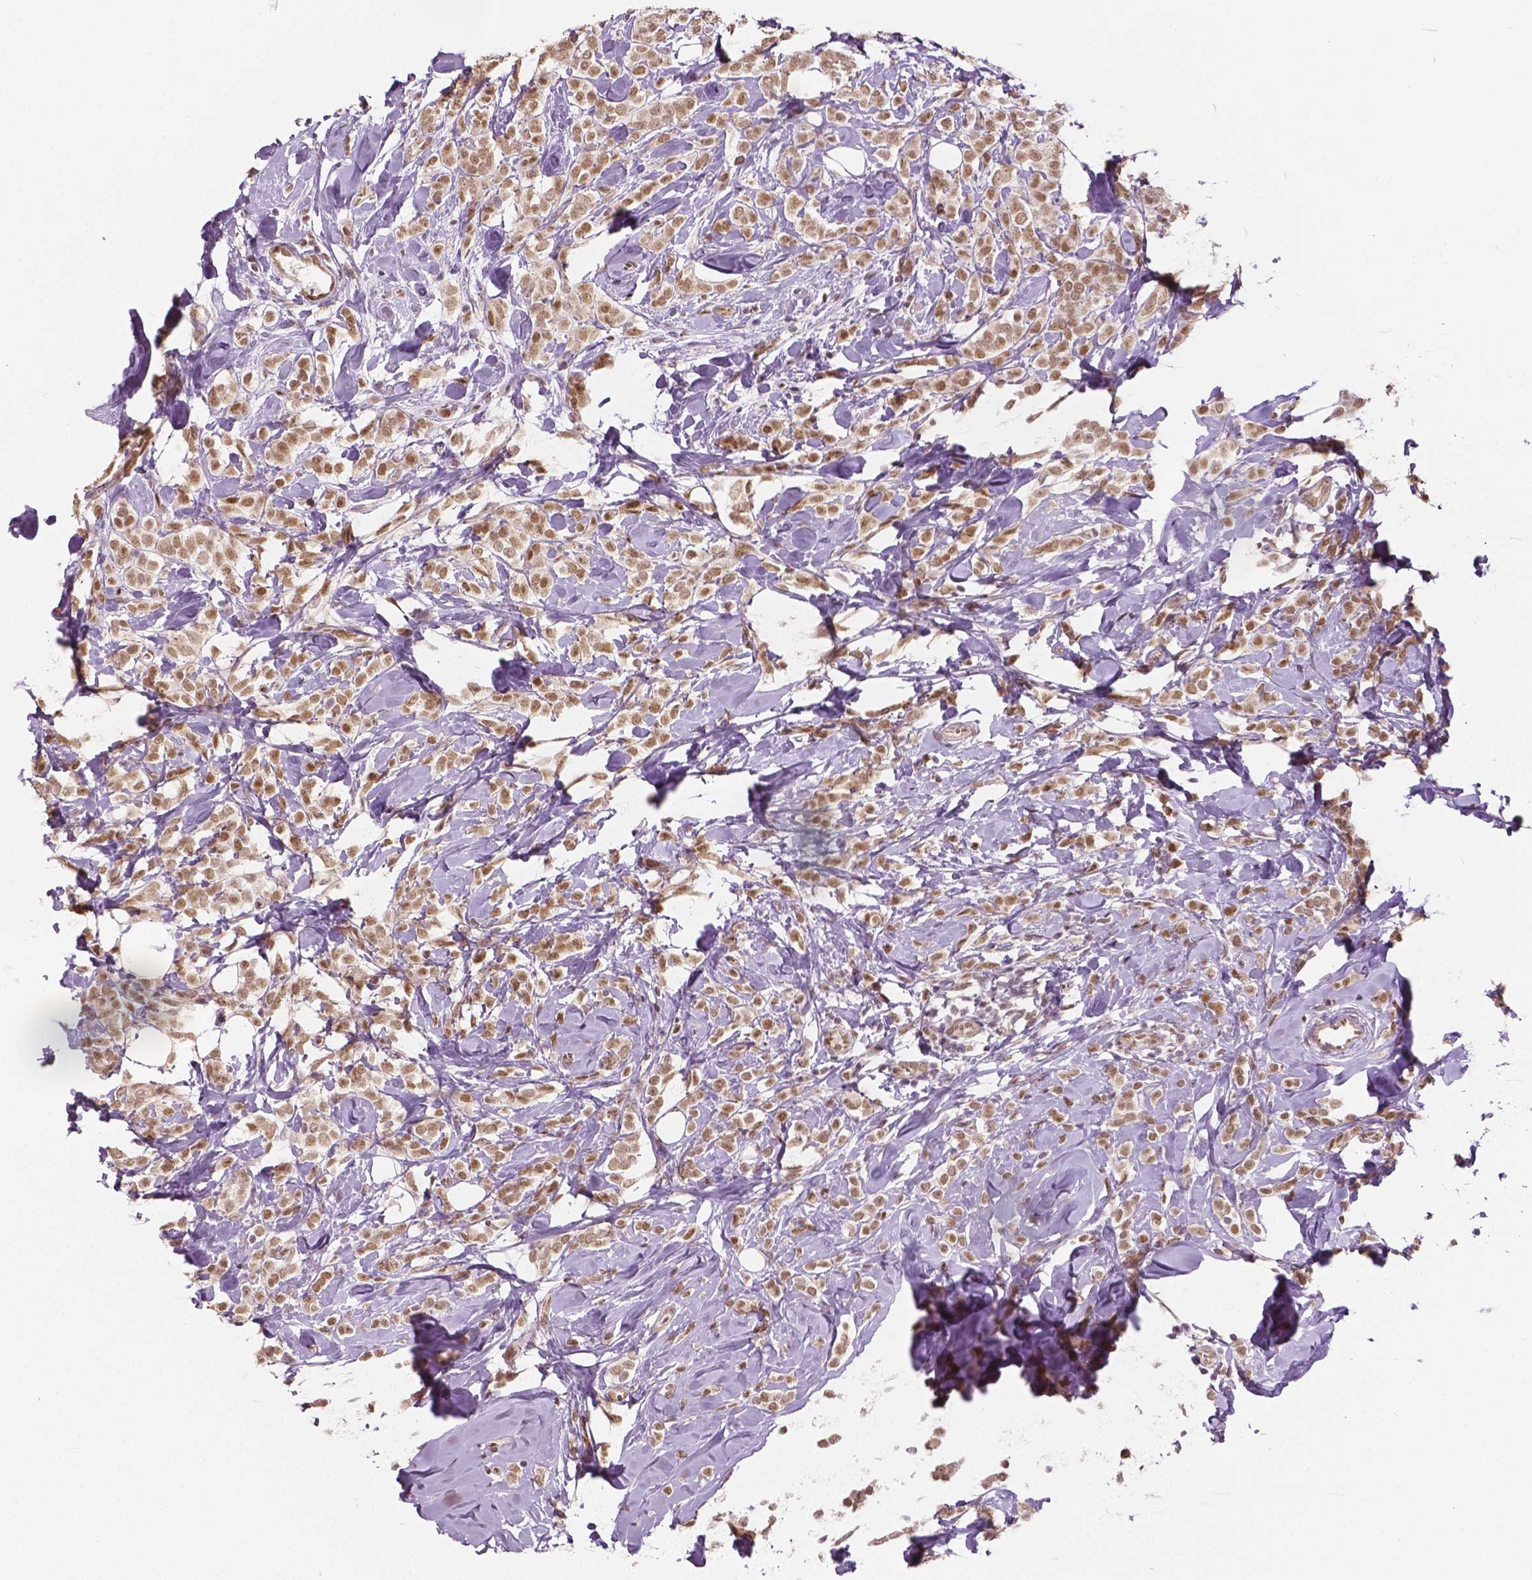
{"staining": {"intensity": "weak", "quantity": ">75%", "location": "nuclear"}, "tissue": "breast cancer", "cell_type": "Tumor cells", "image_type": "cancer", "snomed": [{"axis": "morphology", "description": "Lobular carcinoma"}, {"axis": "topography", "description": "Breast"}], "caption": "Breast lobular carcinoma stained with immunohistochemistry reveals weak nuclear staining in about >75% of tumor cells.", "gene": "HMBOX1", "patient": {"sex": "female", "age": 49}}